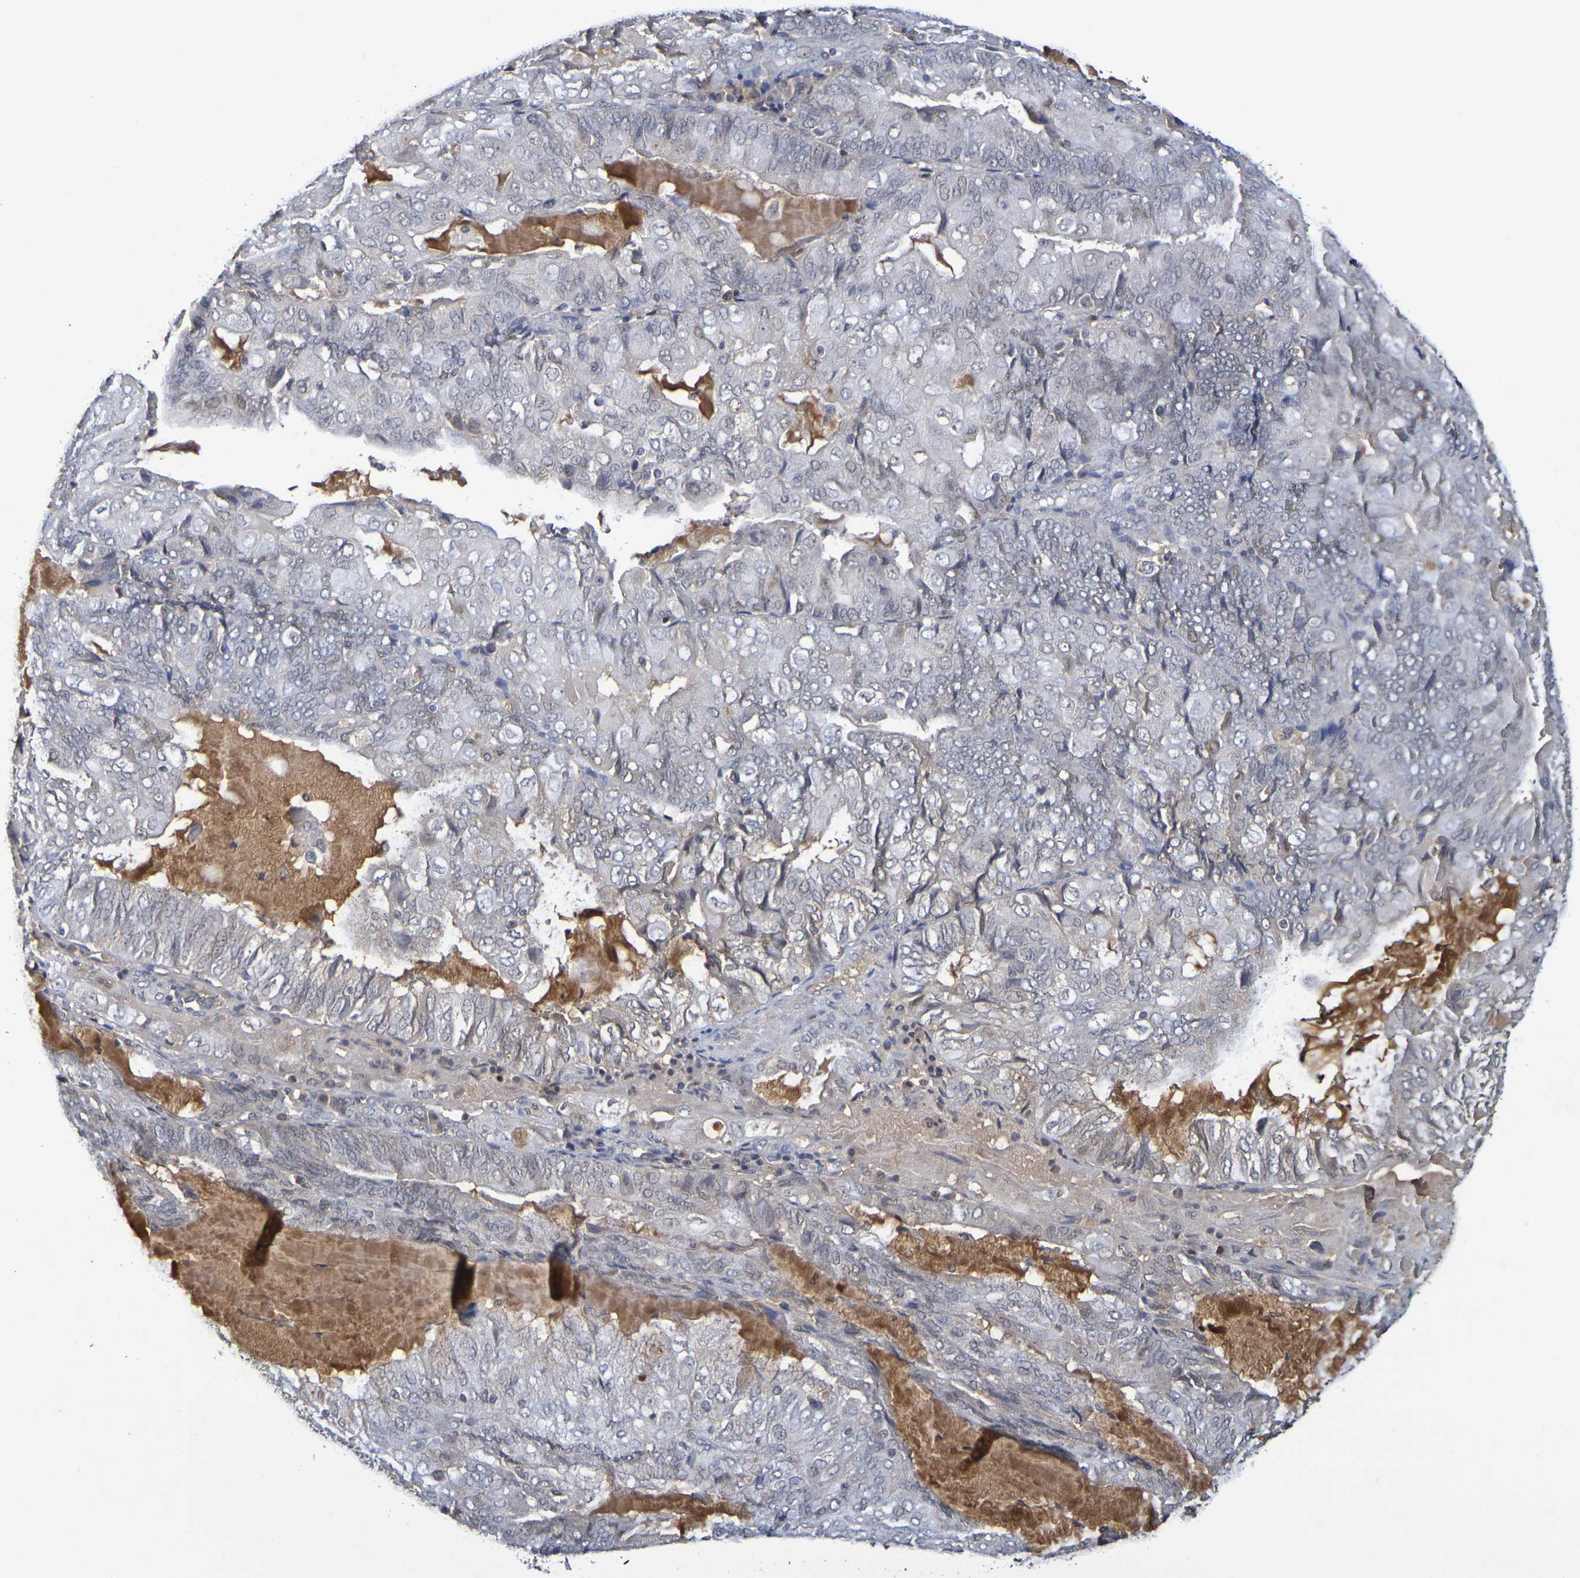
{"staining": {"intensity": "weak", "quantity": "<25%", "location": "cytoplasmic/membranous,nuclear"}, "tissue": "endometrial cancer", "cell_type": "Tumor cells", "image_type": "cancer", "snomed": [{"axis": "morphology", "description": "Adenocarcinoma, NOS"}, {"axis": "topography", "description": "Endometrium"}], "caption": "Immunohistochemistry photomicrograph of neoplastic tissue: endometrial adenocarcinoma stained with DAB shows no significant protein expression in tumor cells. The staining is performed using DAB brown chromogen with nuclei counter-stained in using hematoxylin.", "gene": "TERF2", "patient": {"sex": "female", "age": 81}}